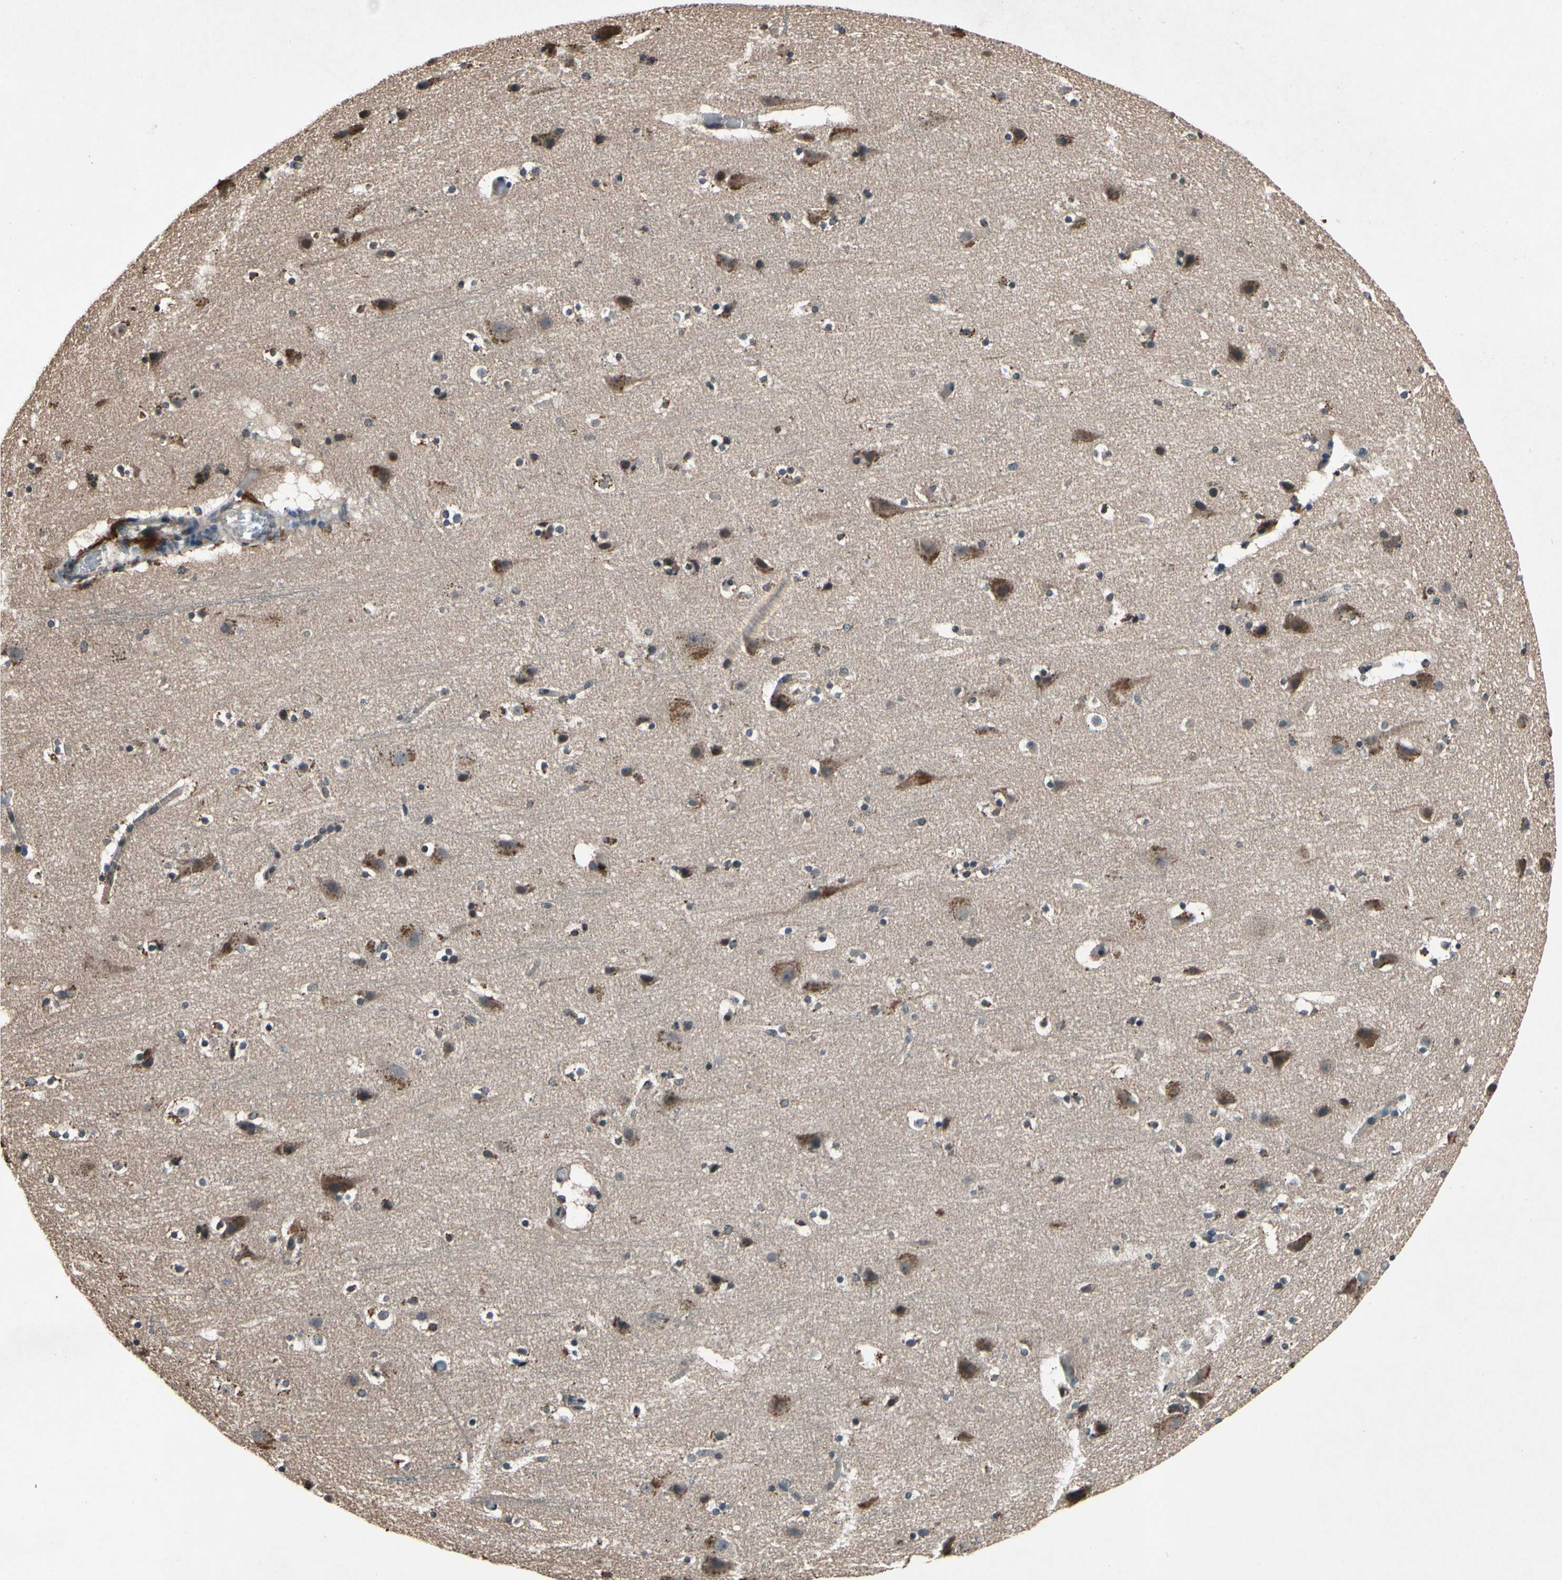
{"staining": {"intensity": "moderate", "quantity": "<25%", "location": "cytoplasmic/membranous"}, "tissue": "cerebral cortex", "cell_type": "Endothelial cells", "image_type": "normal", "snomed": [{"axis": "morphology", "description": "Normal tissue, NOS"}, {"axis": "topography", "description": "Cerebral cortex"}], "caption": "Protein staining shows moderate cytoplasmic/membranous expression in about <25% of endothelial cells in normal cerebral cortex.", "gene": "MBTPS2", "patient": {"sex": "male", "age": 45}}